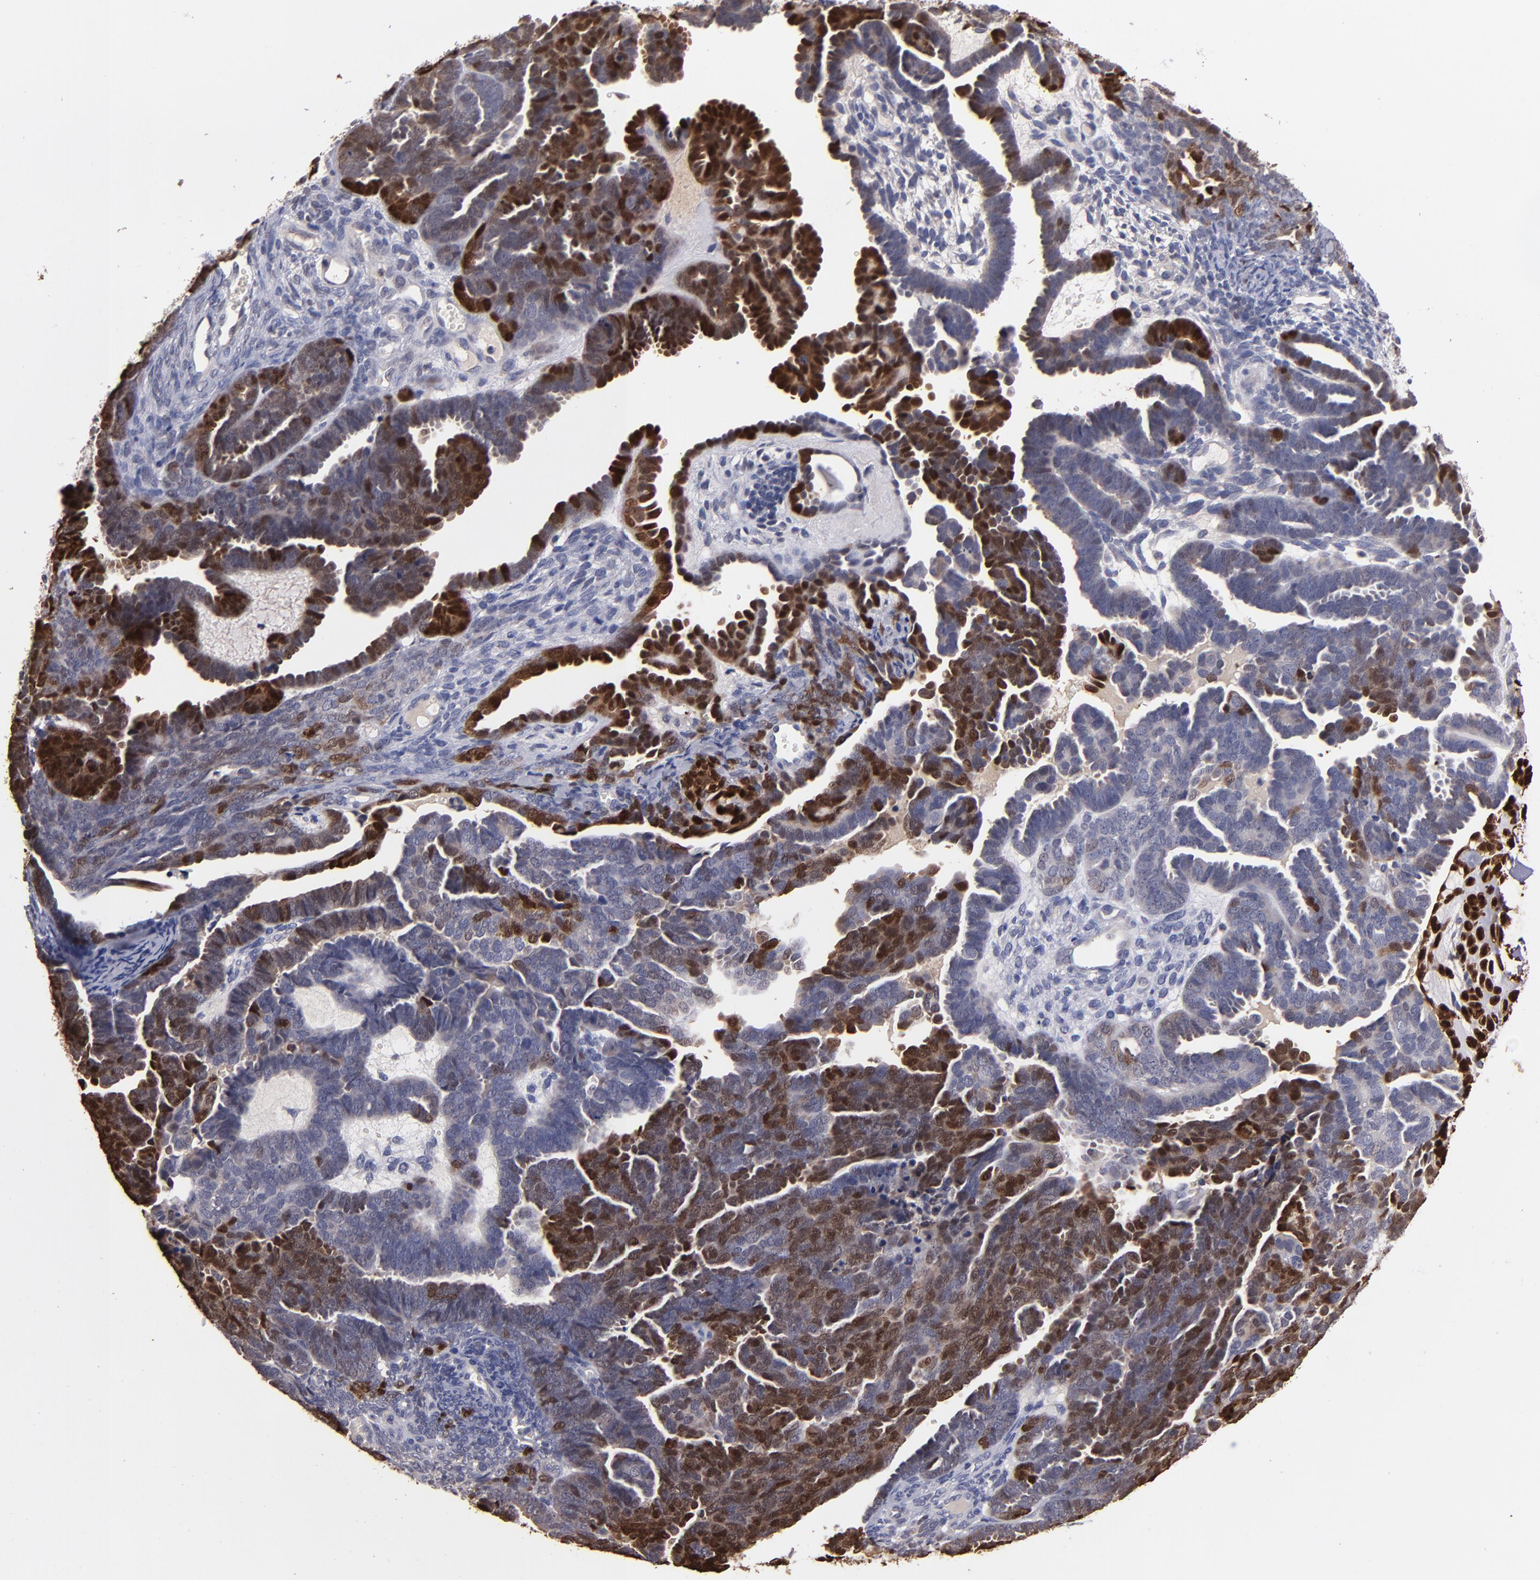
{"staining": {"intensity": "strong", "quantity": "25%-75%", "location": "cytoplasmic/membranous,nuclear"}, "tissue": "endometrial cancer", "cell_type": "Tumor cells", "image_type": "cancer", "snomed": [{"axis": "morphology", "description": "Neoplasm, malignant, NOS"}, {"axis": "topography", "description": "Endometrium"}], "caption": "A histopathology image showing strong cytoplasmic/membranous and nuclear staining in about 25%-75% of tumor cells in endometrial cancer (neoplasm (malignant)), as visualized by brown immunohistochemical staining.", "gene": "S100A1", "patient": {"sex": "female", "age": 74}}